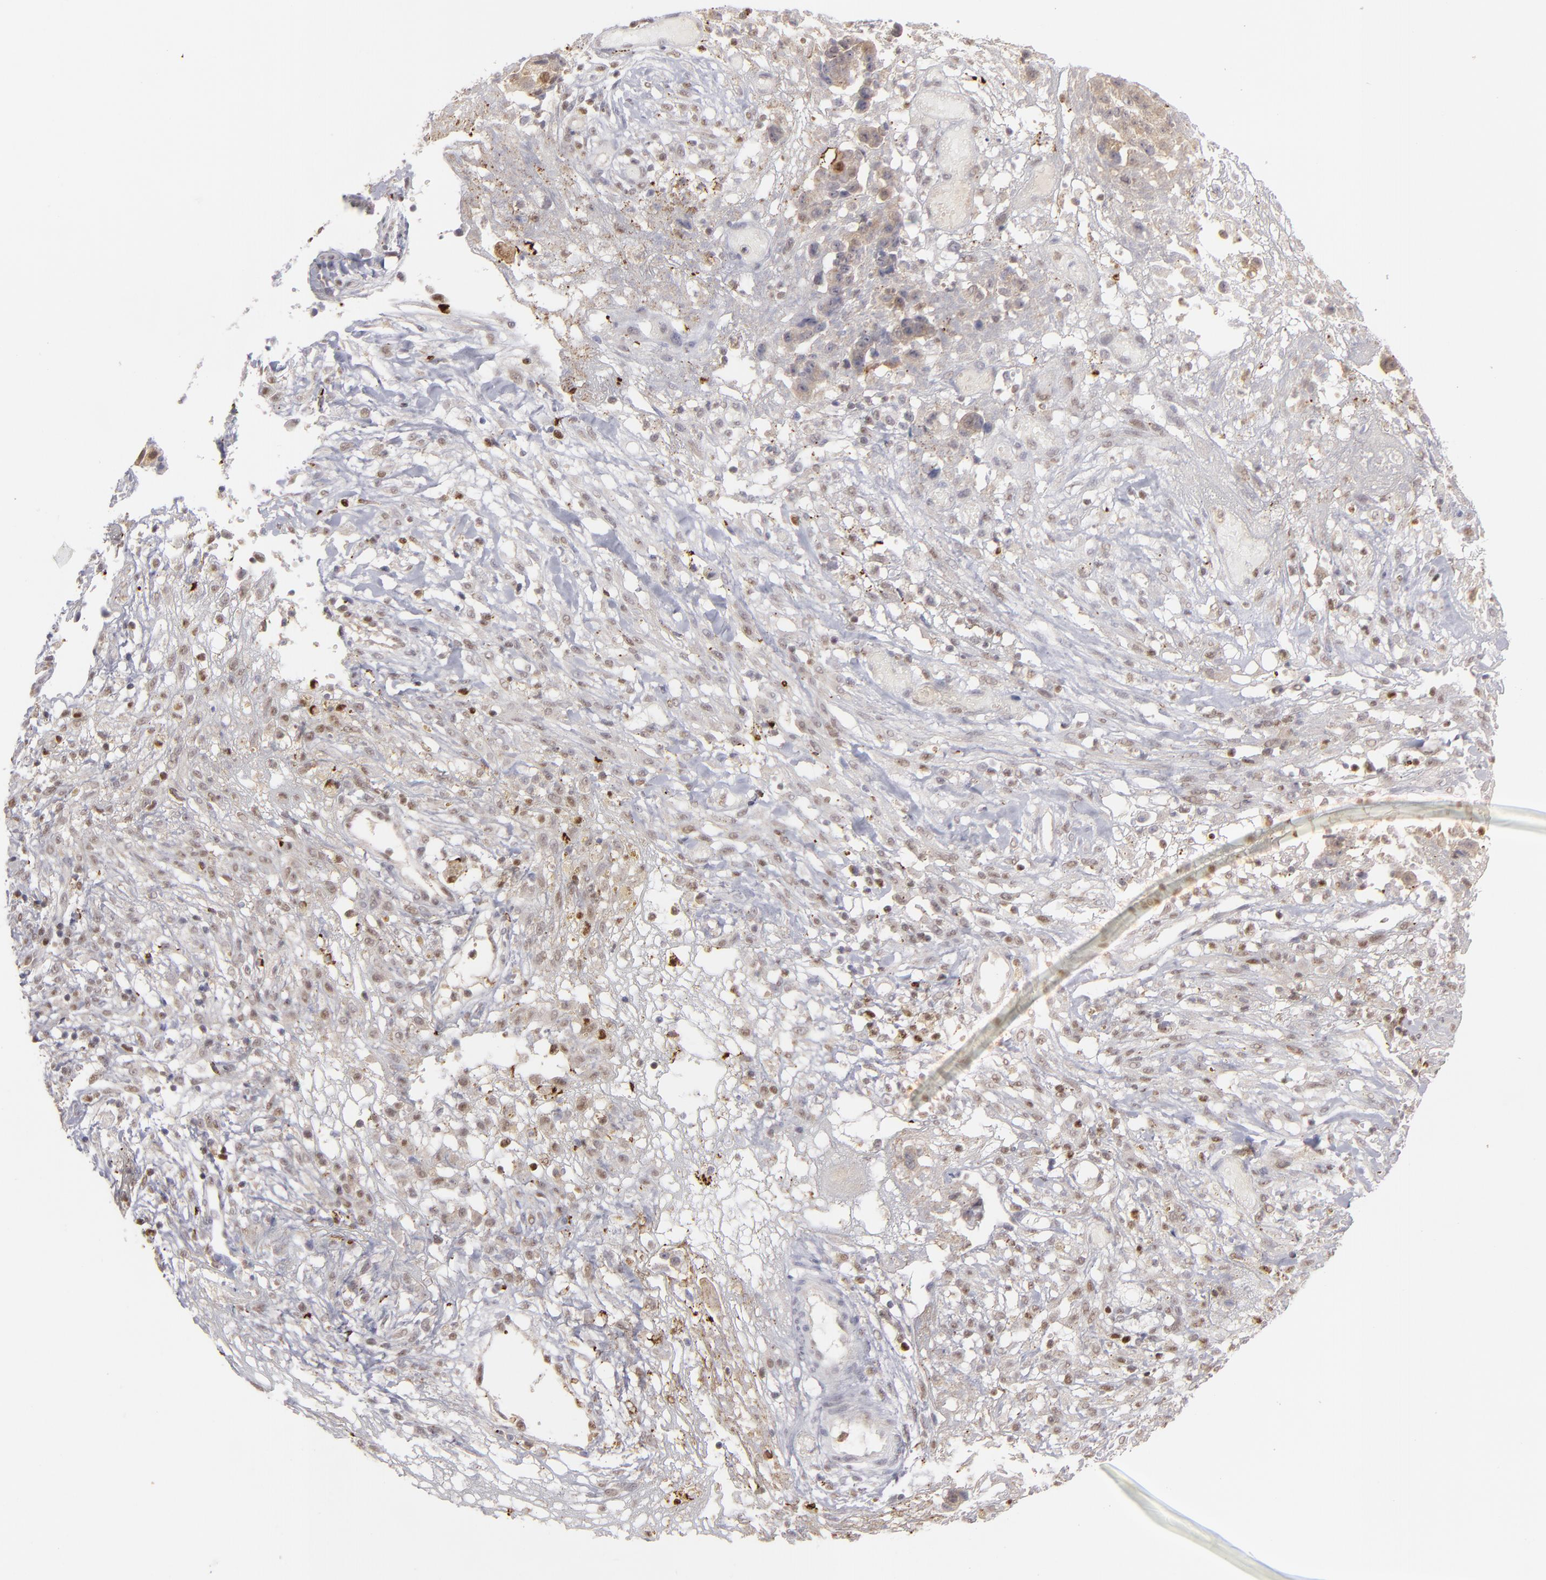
{"staining": {"intensity": "weak", "quantity": "<25%", "location": "cytoplasmic/membranous,nuclear"}, "tissue": "ovarian cancer", "cell_type": "Tumor cells", "image_type": "cancer", "snomed": [{"axis": "morphology", "description": "Carcinoma, endometroid"}, {"axis": "topography", "description": "Ovary"}], "caption": "High magnification brightfield microscopy of ovarian cancer stained with DAB (3,3'-diaminobenzidine) (brown) and counterstained with hematoxylin (blue): tumor cells show no significant positivity. The staining was performed using DAB (3,3'-diaminobenzidine) to visualize the protein expression in brown, while the nuclei were stained in blue with hematoxylin (Magnification: 20x).", "gene": "GSR", "patient": {"sex": "female", "age": 42}}